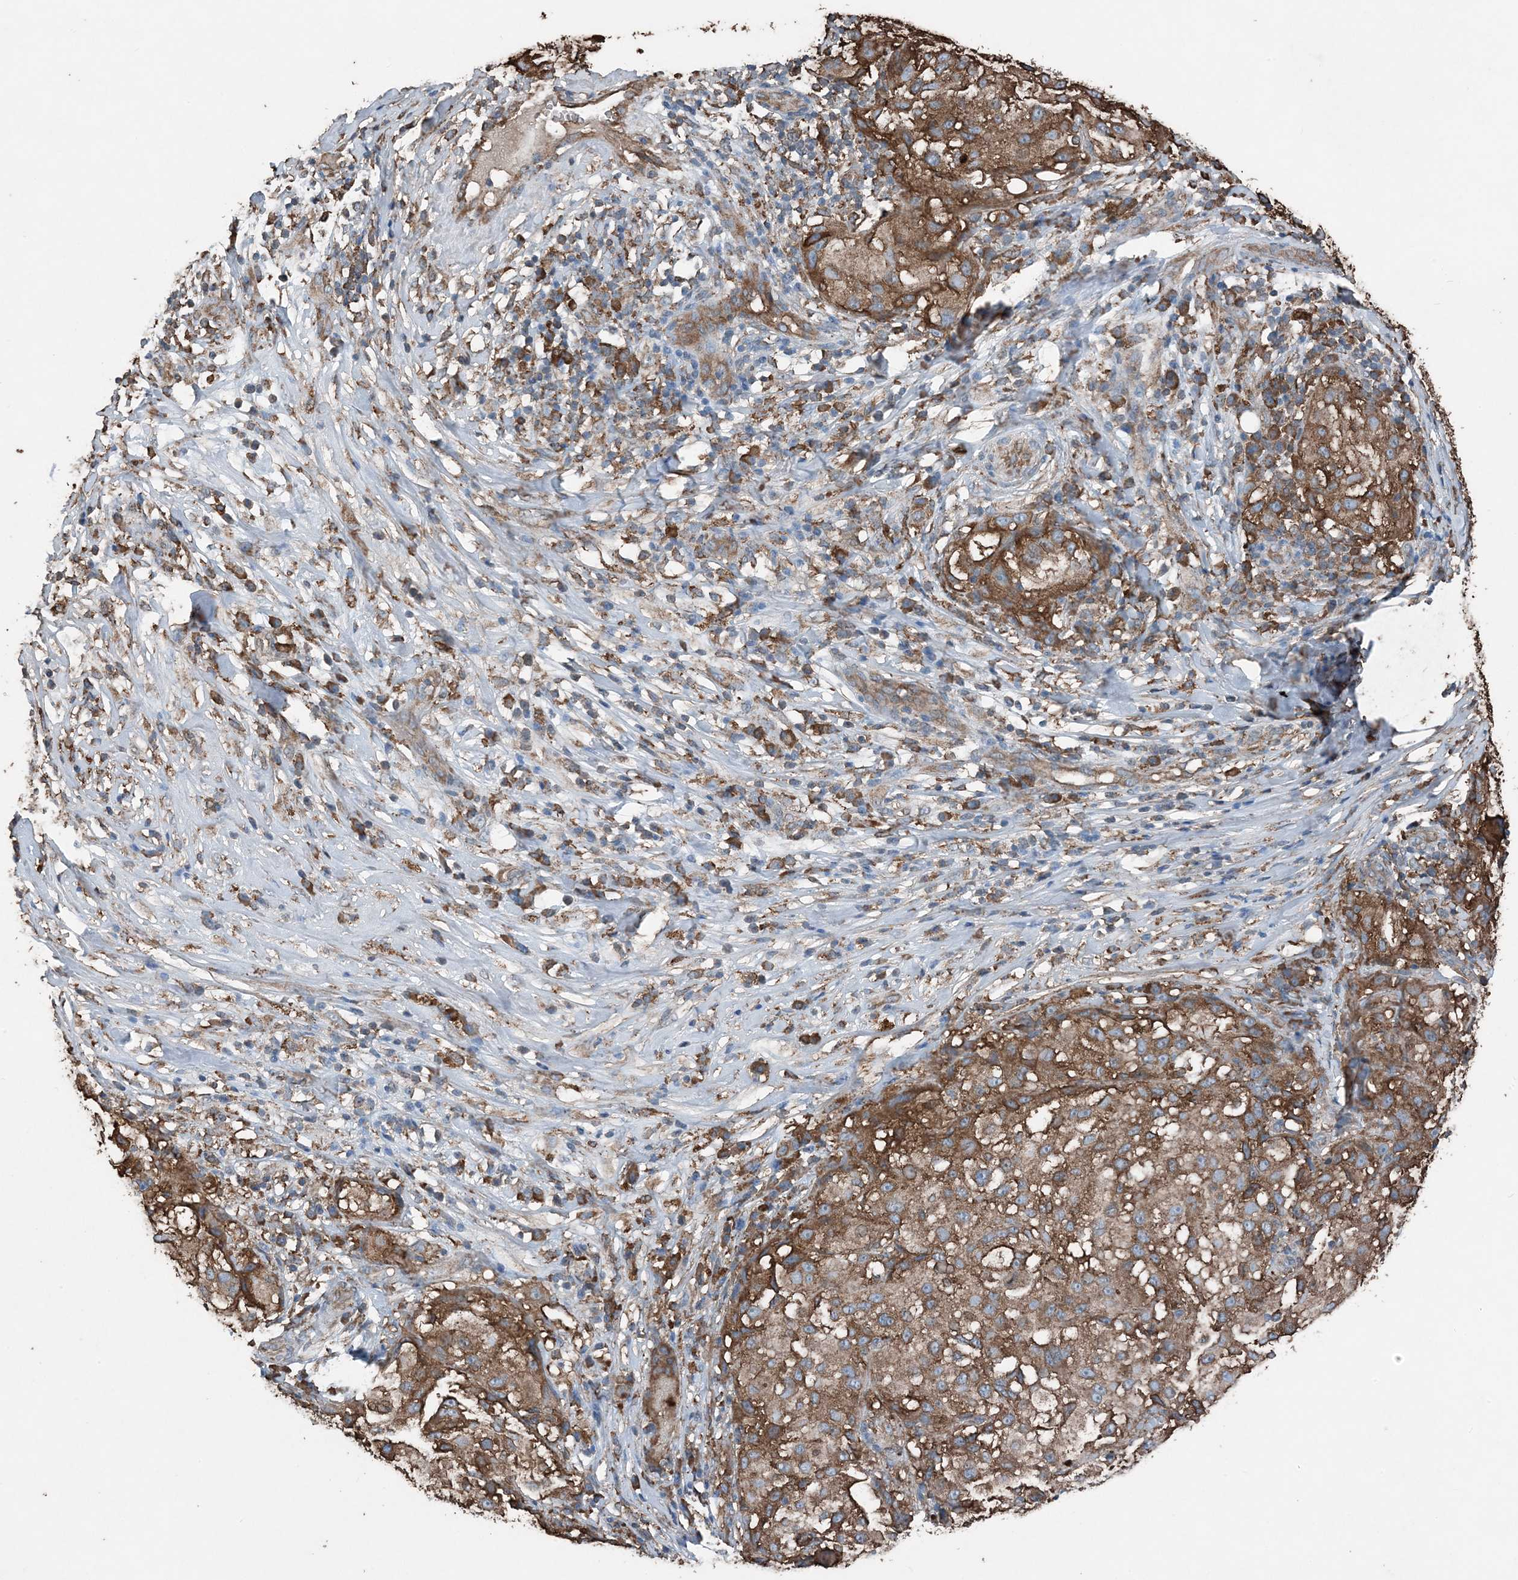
{"staining": {"intensity": "moderate", "quantity": ">75%", "location": "cytoplasmic/membranous"}, "tissue": "melanoma", "cell_type": "Tumor cells", "image_type": "cancer", "snomed": [{"axis": "morphology", "description": "Necrosis, NOS"}, {"axis": "morphology", "description": "Malignant melanoma, NOS"}, {"axis": "topography", "description": "Skin"}], "caption": "Moderate cytoplasmic/membranous protein positivity is appreciated in approximately >75% of tumor cells in melanoma.", "gene": "PDIA6", "patient": {"sex": "female", "age": 87}}